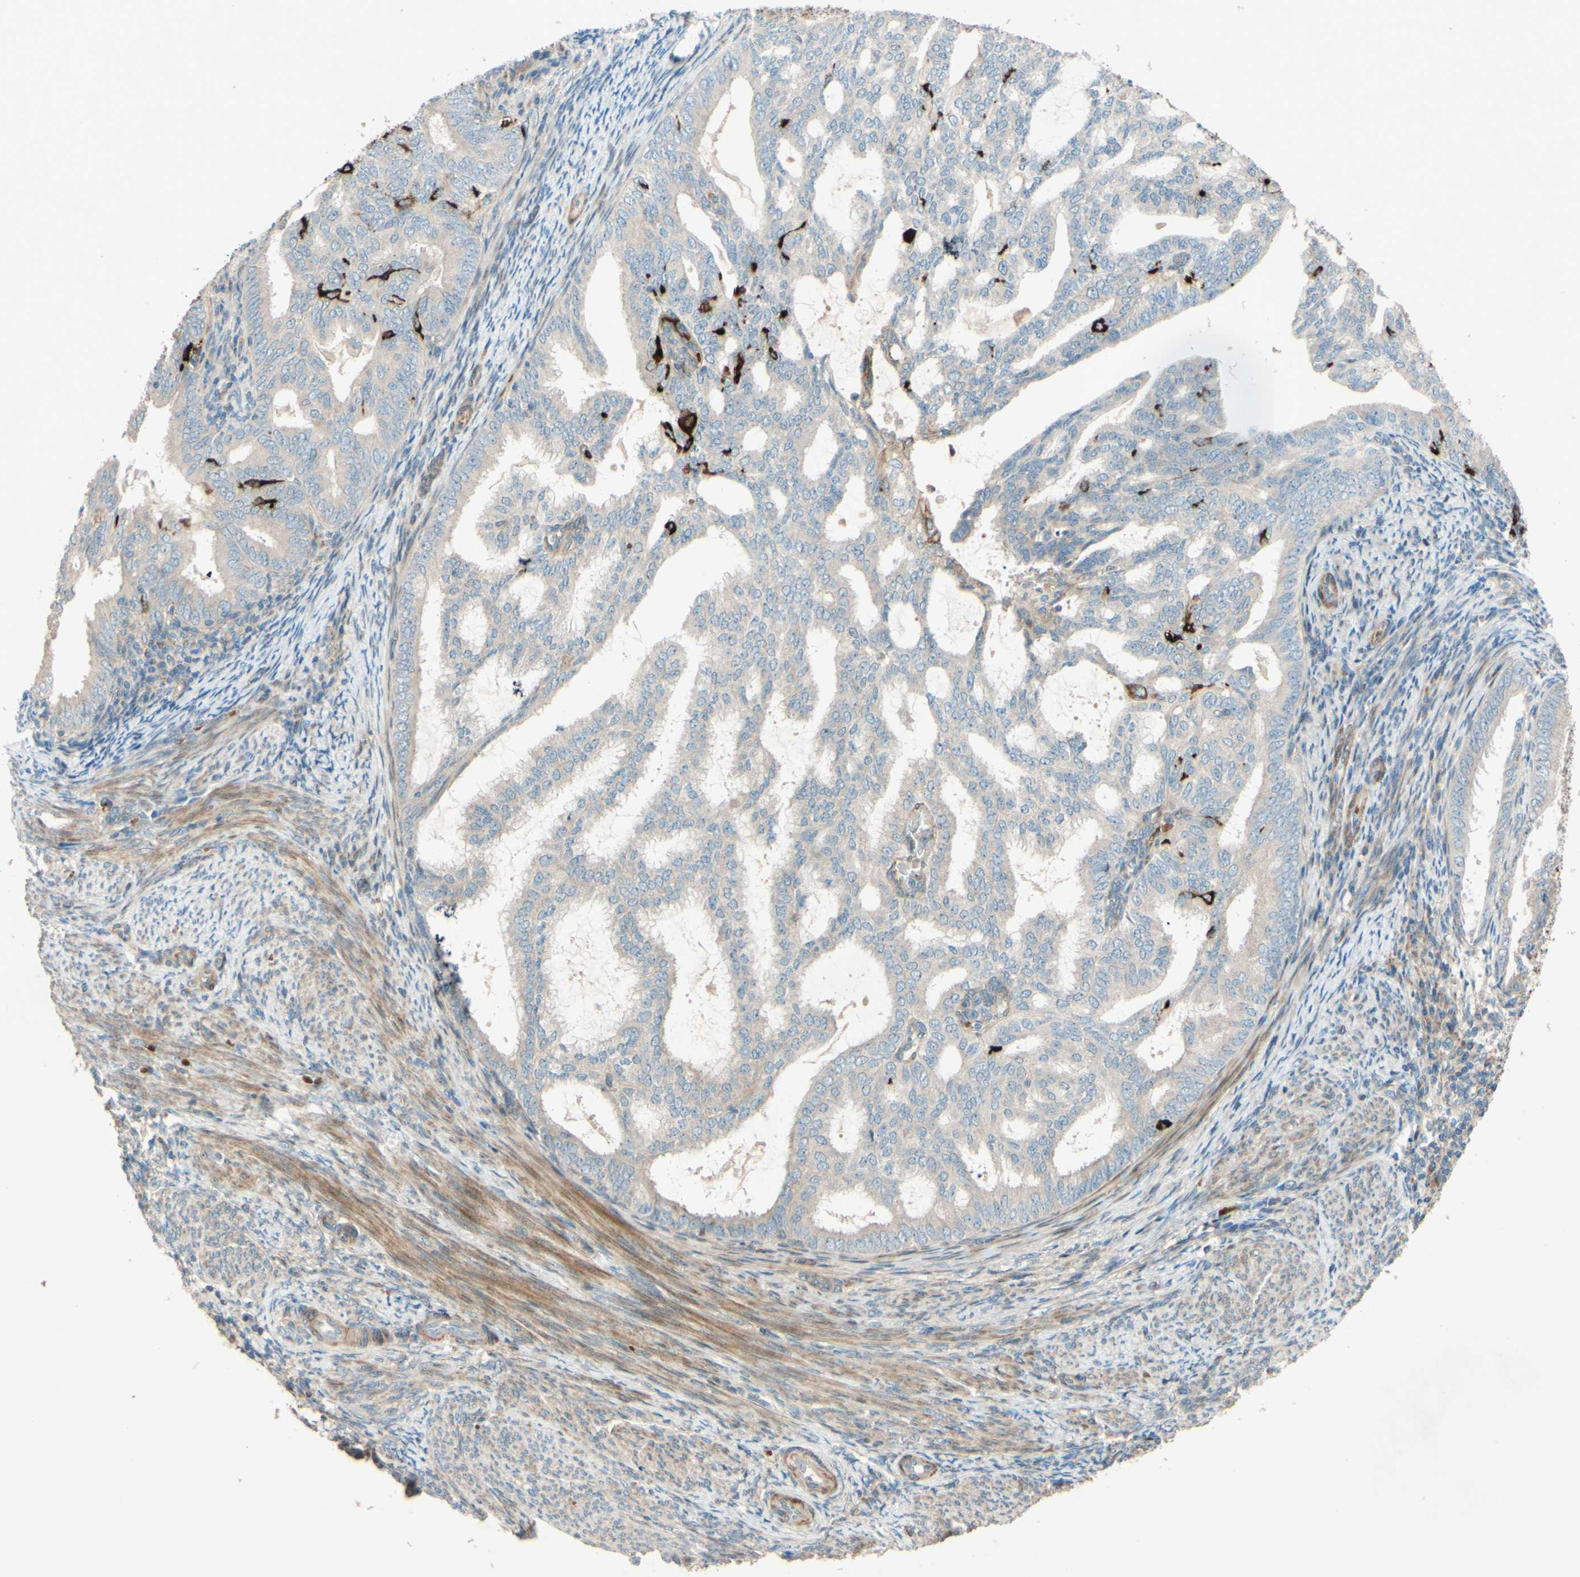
{"staining": {"intensity": "strong", "quantity": "<25%", "location": "cytoplasmic/membranous"}, "tissue": "endometrial cancer", "cell_type": "Tumor cells", "image_type": "cancer", "snomed": [{"axis": "morphology", "description": "Adenocarcinoma, NOS"}, {"axis": "topography", "description": "Endometrium"}], "caption": "Endometrial adenocarcinoma stained with a protein marker reveals strong staining in tumor cells.", "gene": "ADAM17", "patient": {"sex": "female", "age": 58}}